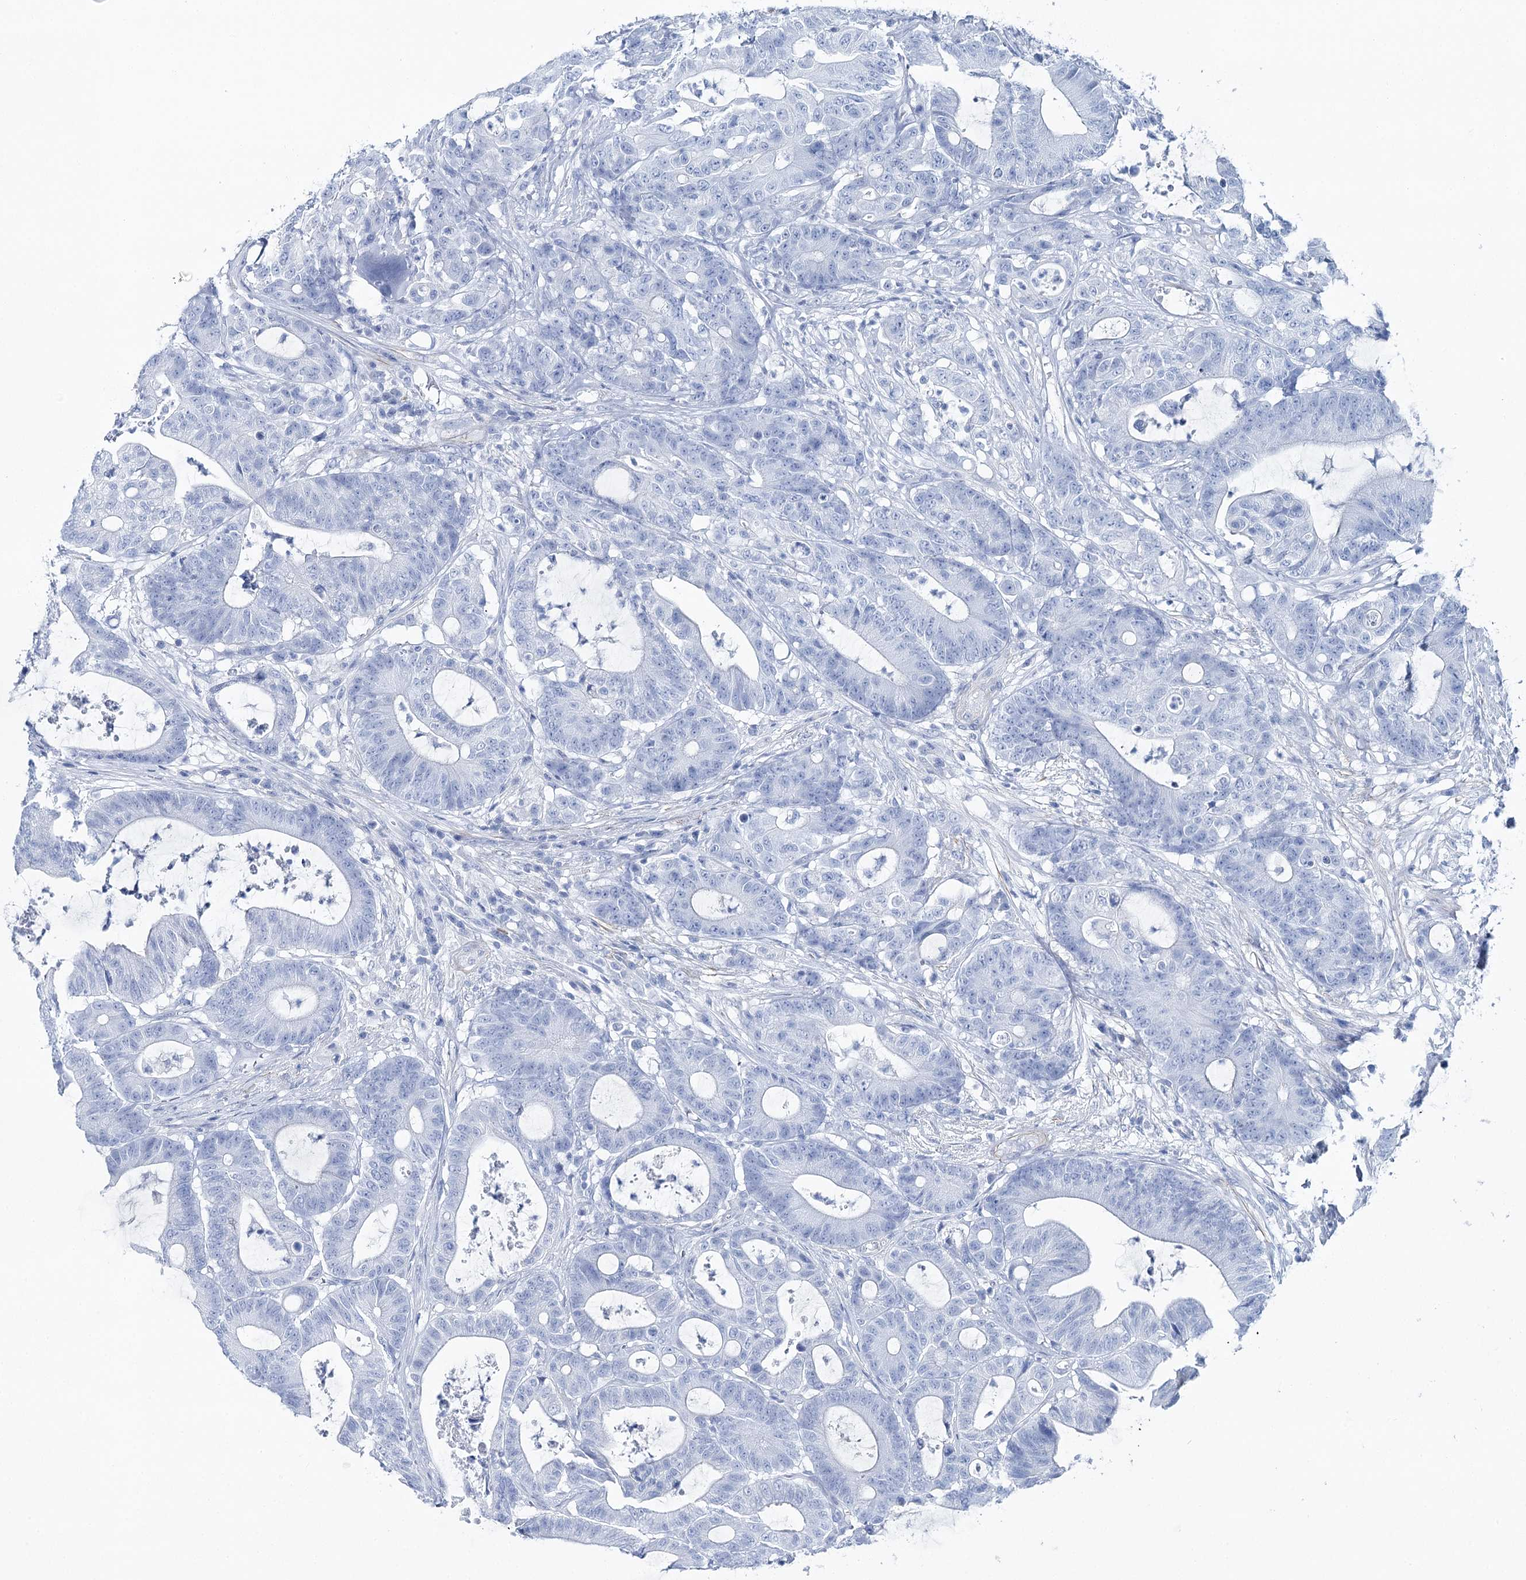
{"staining": {"intensity": "negative", "quantity": "none", "location": "none"}, "tissue": "colorectal cancer", "cell_type": "Tumor cells", "image_type": "cancer", "snomed": [{"axis": "morphology", "description": "Adenocarcinoma, NOS"}, {"axis": "topography", "description": "Colon"}], "caption": "Colorectal adenocarcinoma was stained to show a protein in brown. There is no significant positivity in tumor cells. Nuclei are stained in blue.", "gene": "CSN3", "patient": {"sex": "female", "age": 84}}